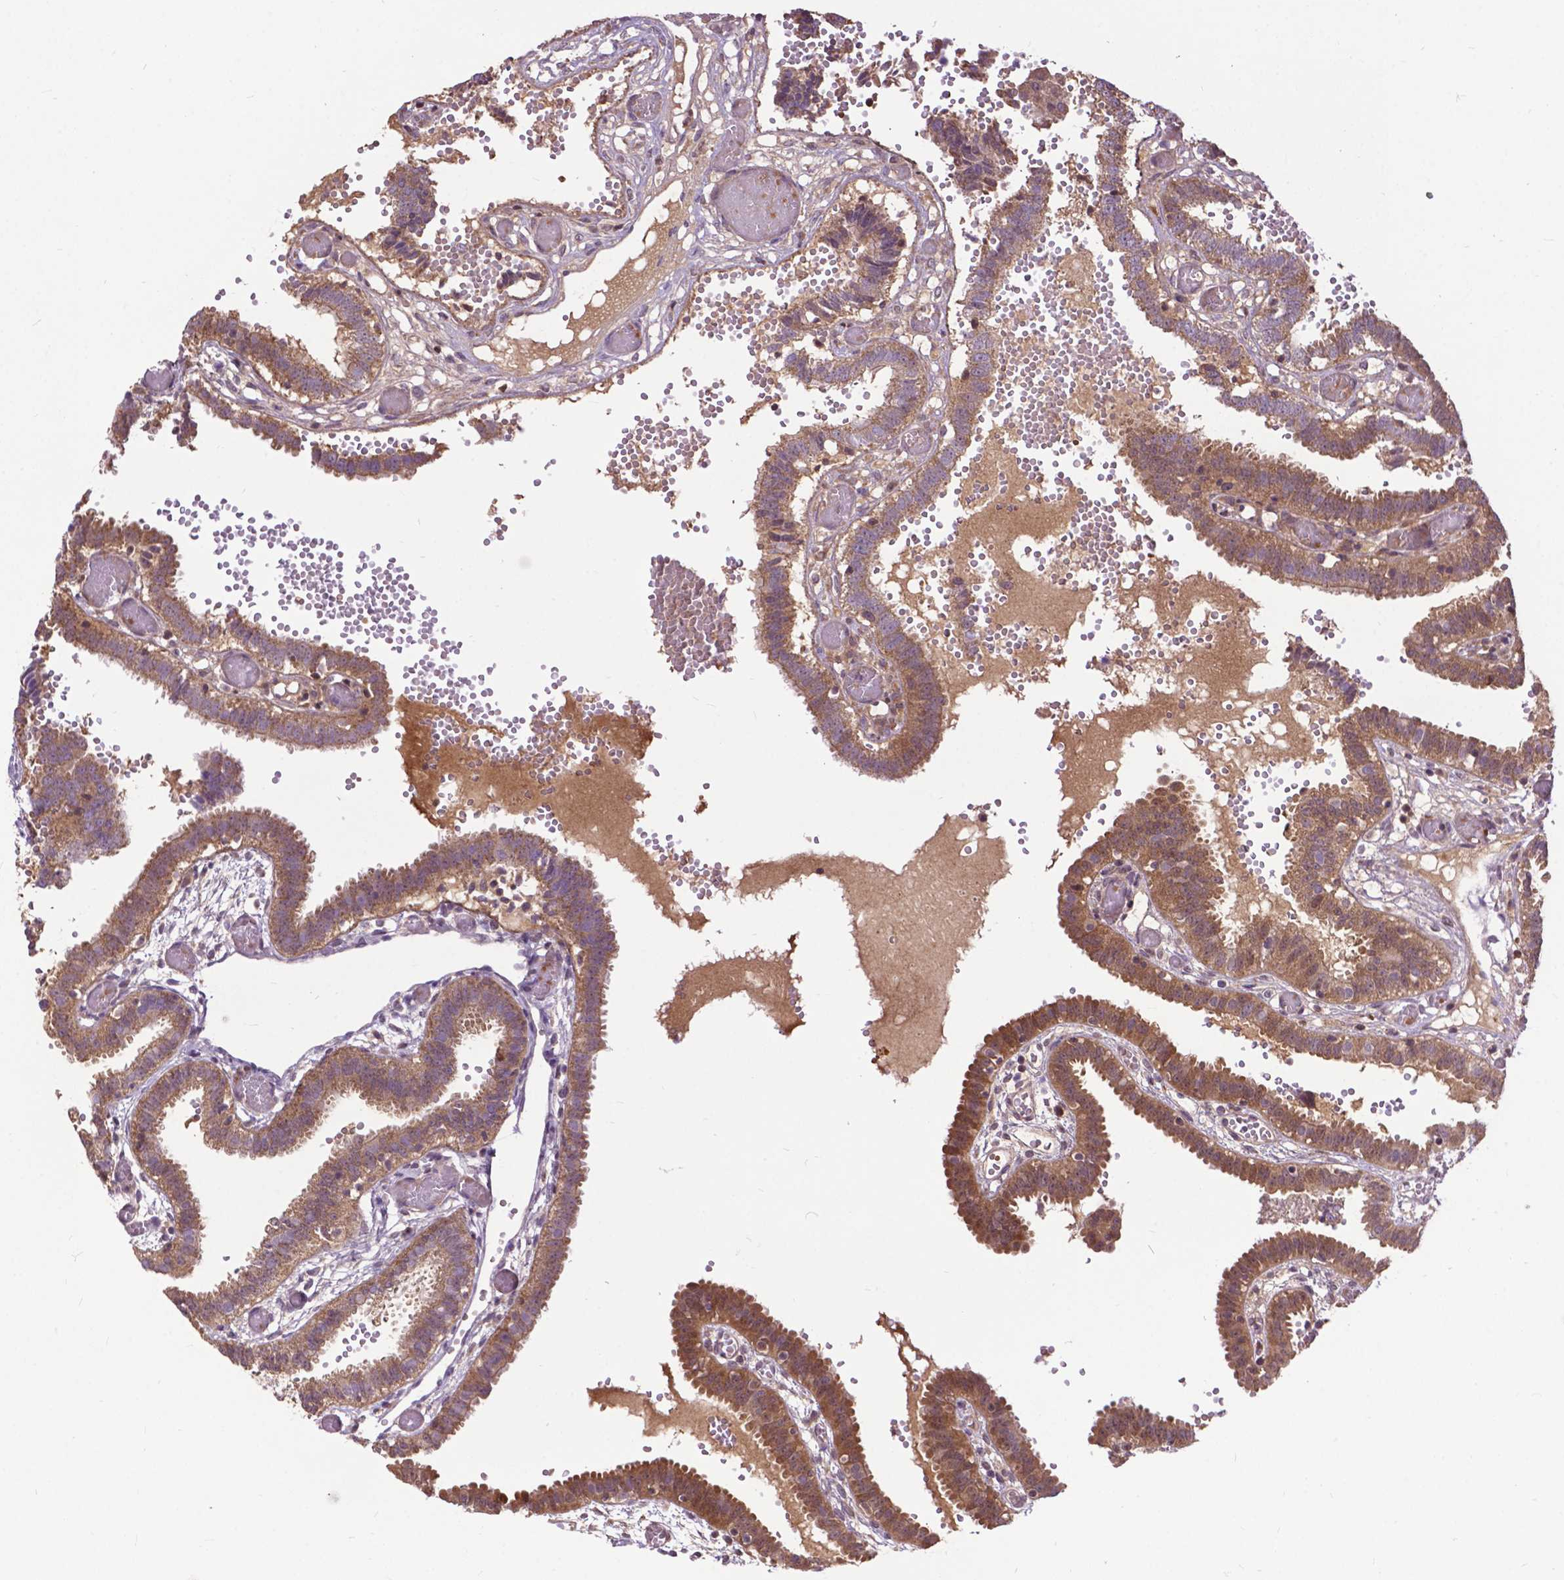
{"staining": {"intensity": "moderate", "quantity": ">75%", "location": "cytoplasmic/membranous"}, "tissue": "fallopian tube", "cell_type": "Glandular cells", "image_type": "normal", "snomed": [{"axis": "morphology", "description": "Normal tissue, NOS"}, {"axis": "topography", "description": "Fallopian tube"}], "caption": "An immunohistochemistry (IHC) histopathology image of unremarkable tissue is shown. Protein staining in brown shows moderate cytoplasmic/membranous positivity in fallopian tube within glandular cells. The protein of interest is stained brown, and the nuclei are stained in blue (DAB (3,3'-diaminobenzidine) IHC with brightfield microscopy, high magnification).", "gene": "CHMP4A", "patient": {"sex": "female", "age": 37}}